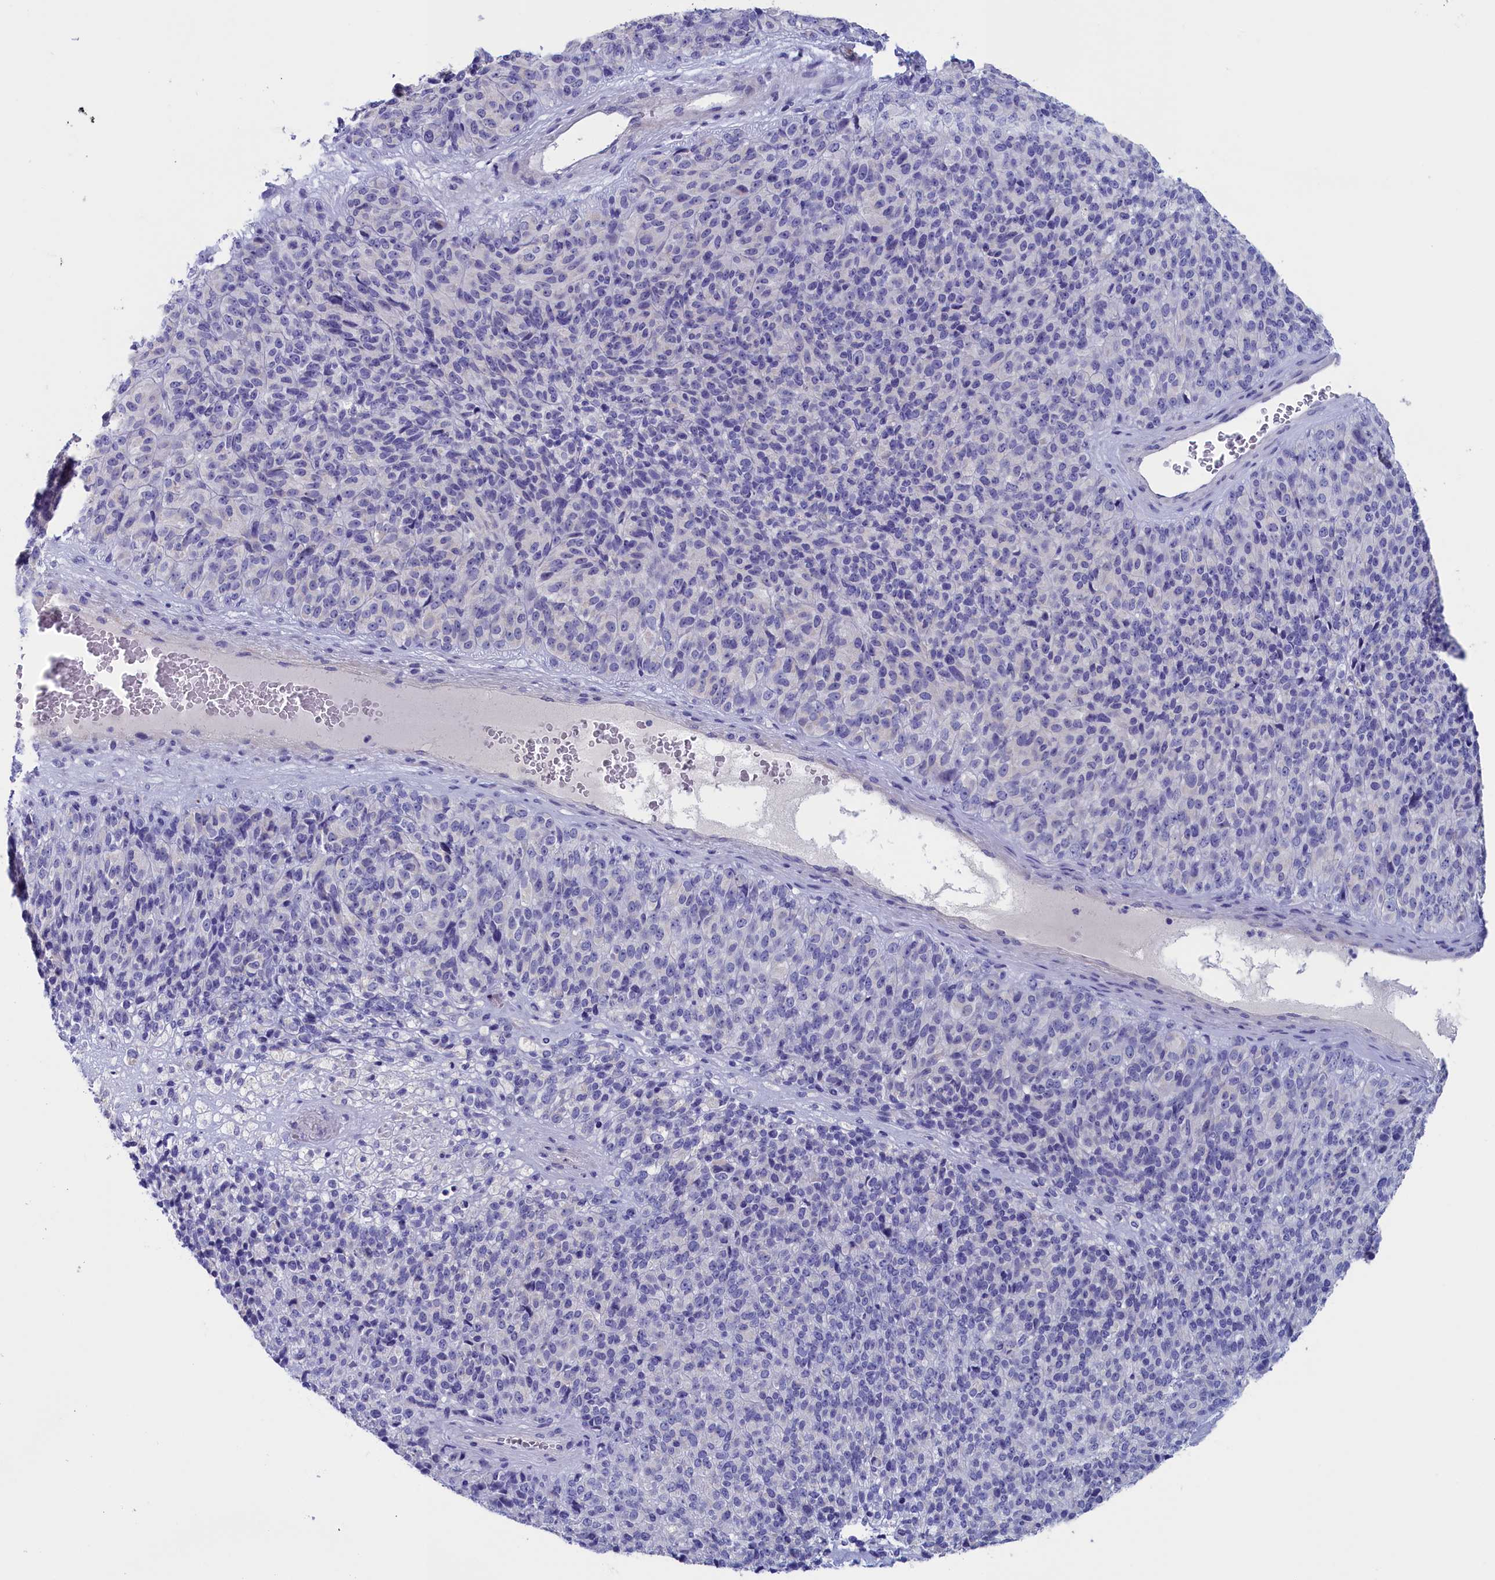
{"staining": {"intensity": "negative", "quantity": "none", "location": "none"}, "tissue": "melanoma", "cell_type": "Tumor cells", "image_type": "cancer", "snomed": [{"axis": "morphology", "description": "Malignant melanoma, Metastatic site"}, {"axis": "topography", "description": "Brain"}], "caption": "This is an IHC micrograph of melanoma. There is no staining in tumor cells.", "gene": "ANKRD2", "patient": {"sex": "female", "age": 56}}